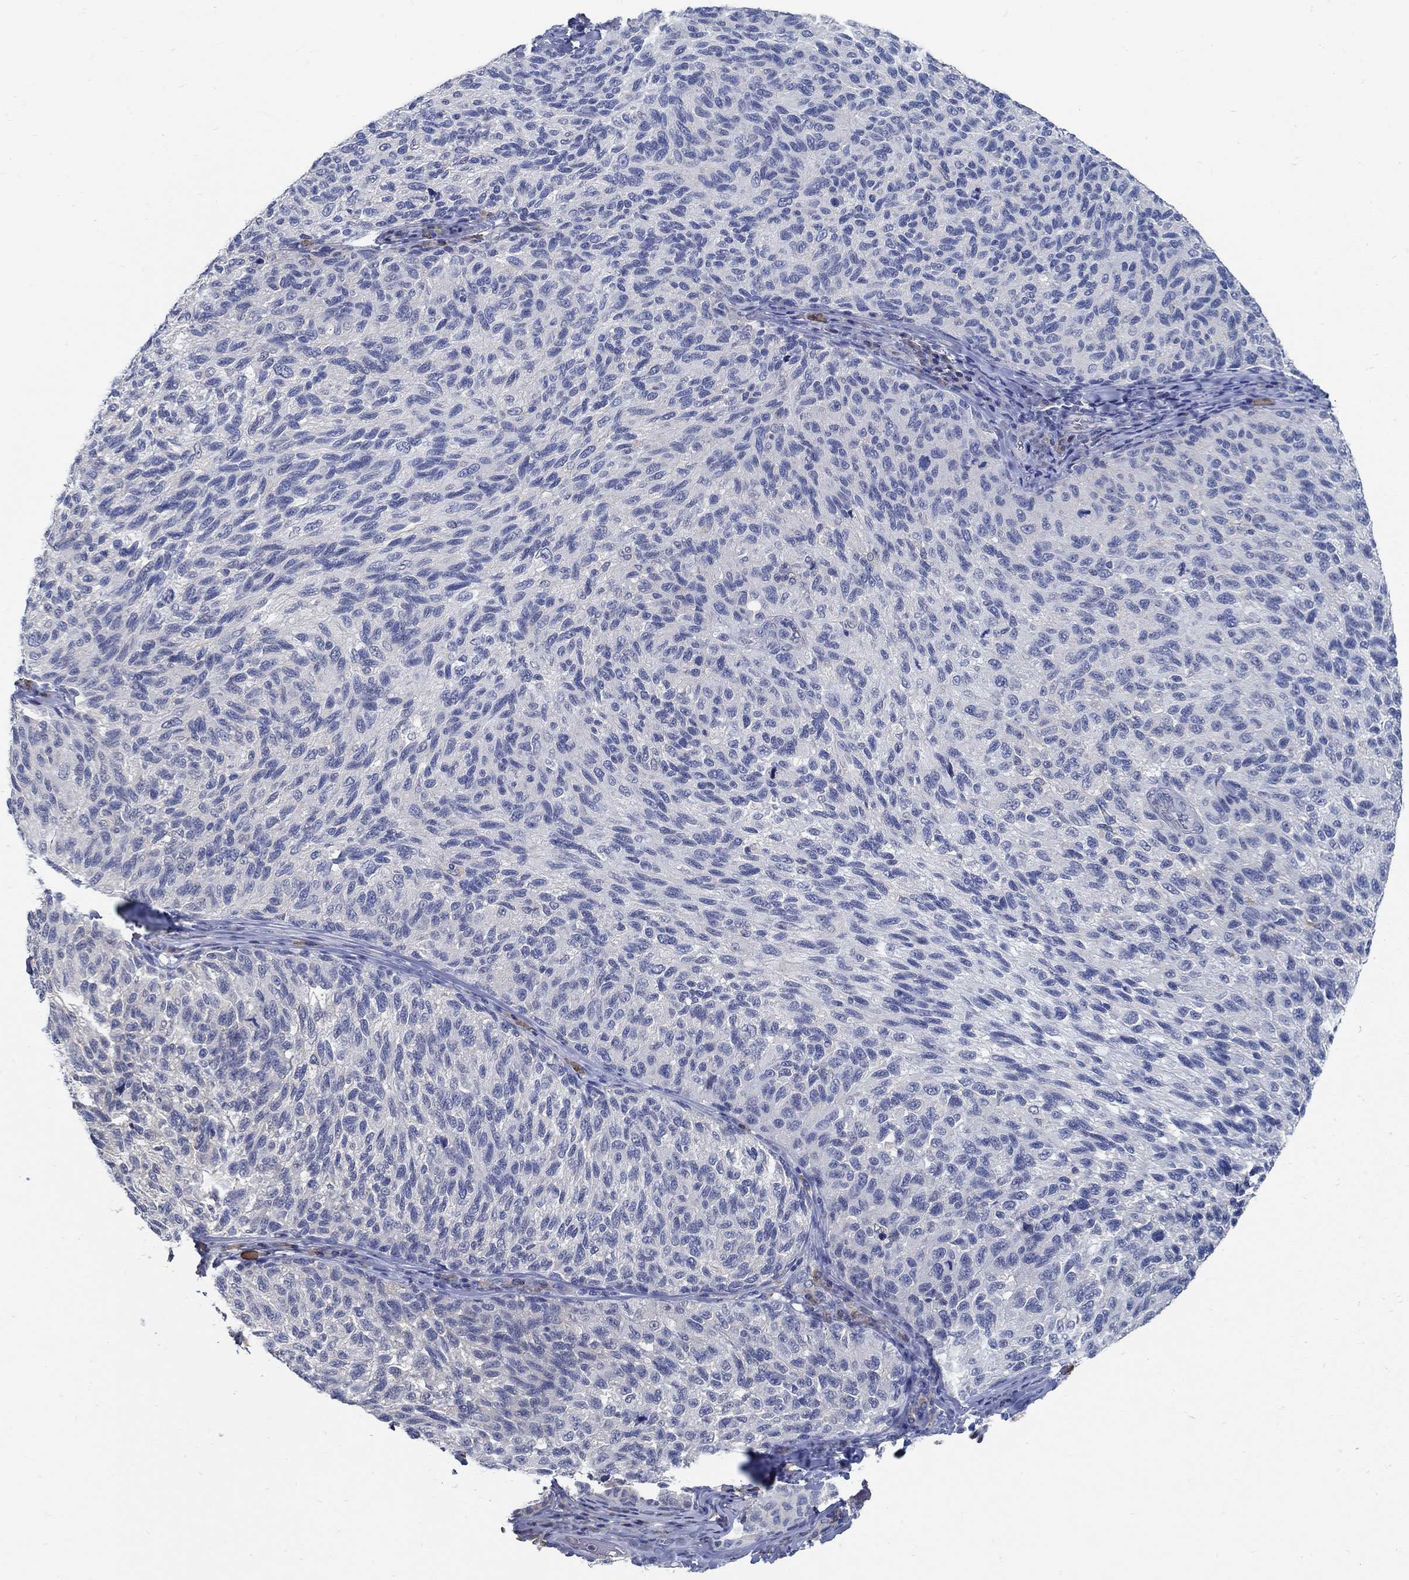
{"staining": {"intensity": "negative", "quantity": "none", "location": "none"}, "tissue": "melanoma", "cell_type": "Tumor cells", "image_type": "cancer", "snomed": [{"axis": "morphology", "description": "Malignant melanoma, NOS"}, {"axis": "topography", "description": "Skin"}], "caption": "Human malignant melanoma stained for a protein using immunohistochemistry reveals no positivity in tumor cells.", "gene": "PCDH11X", "patient": {"sex": "female", "age": 73}}